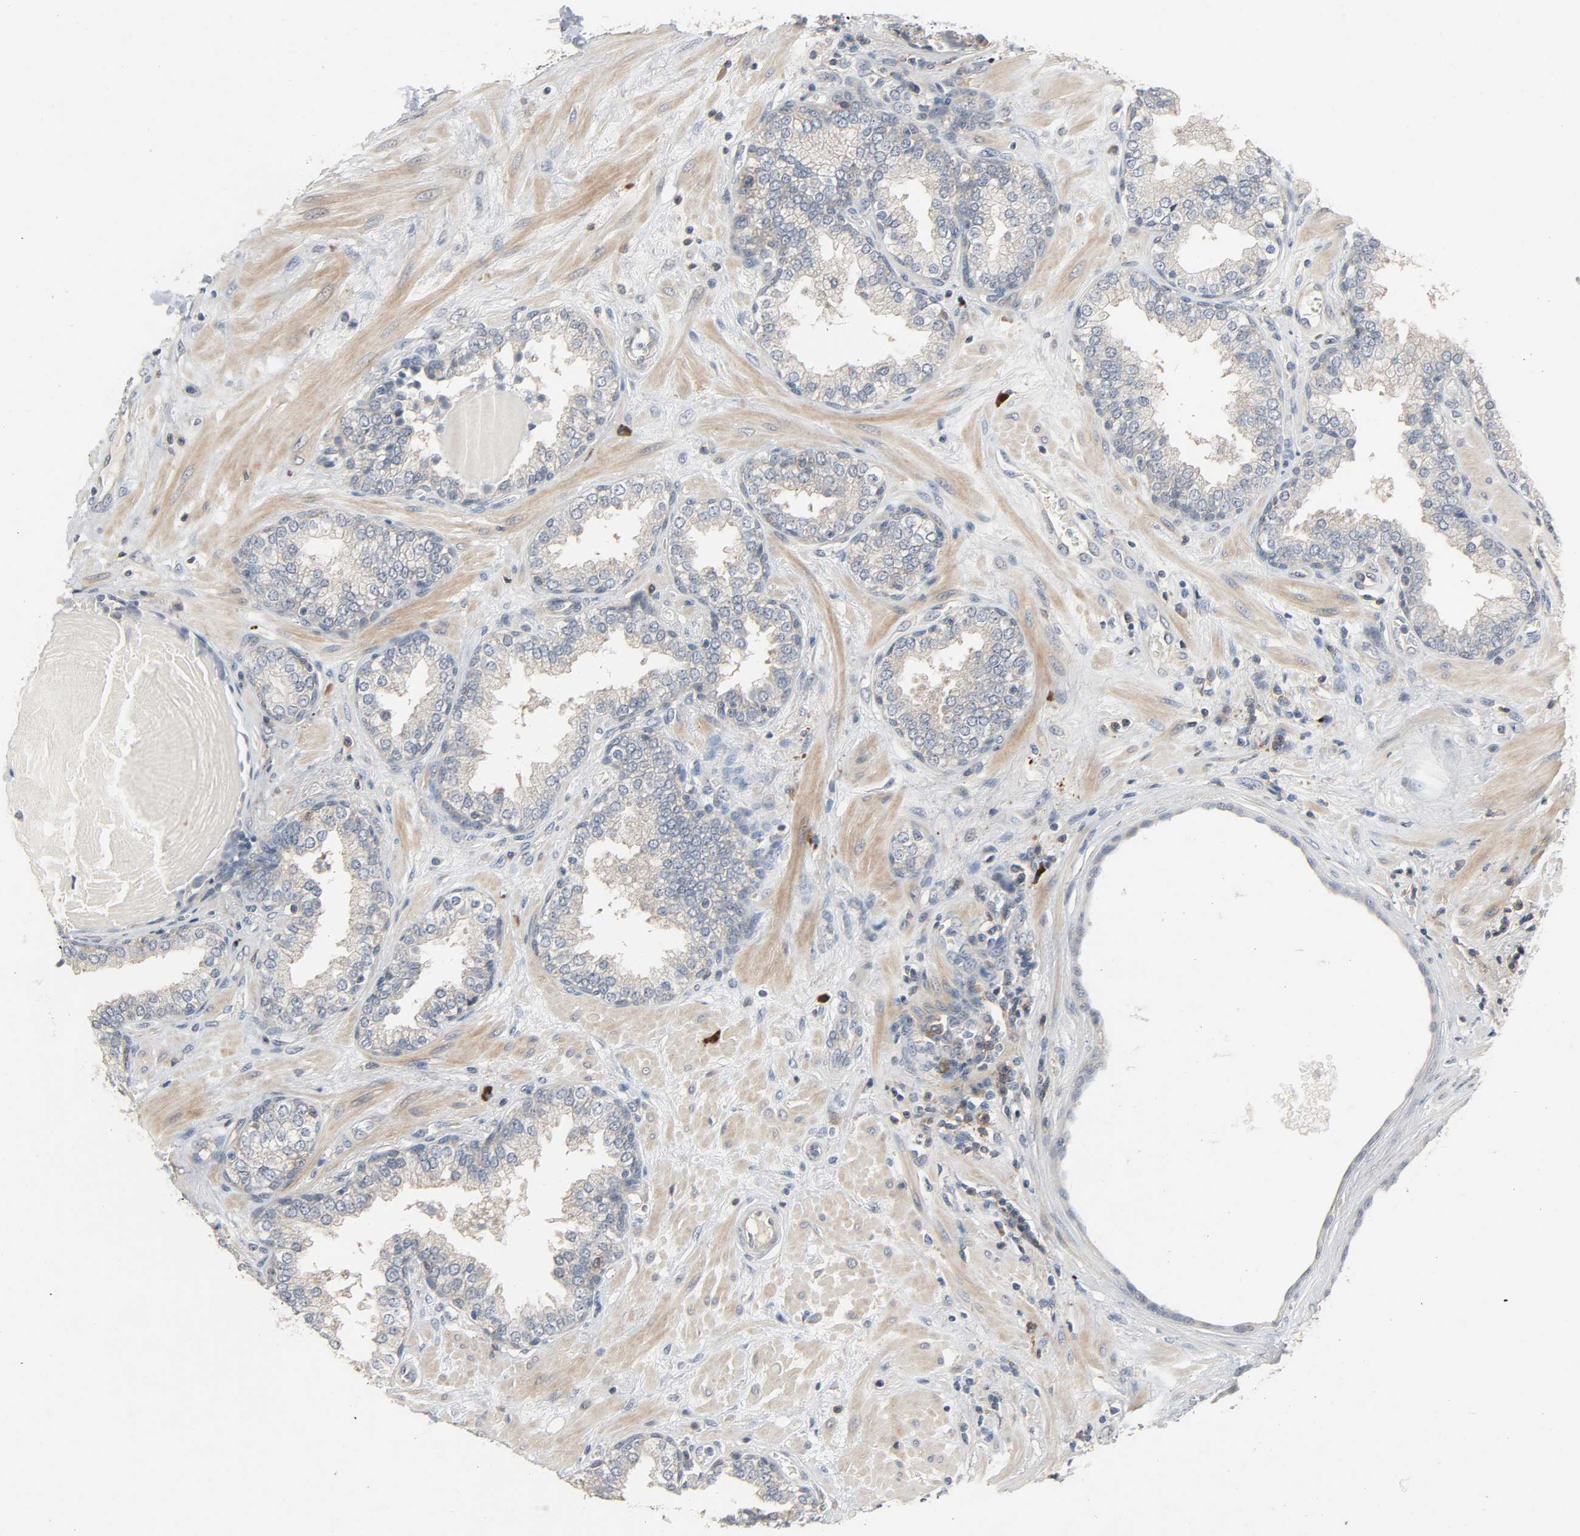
{"staining": {"intensity": "weak", "quantity": "25%-75%", "location": "cytoplasmic/membranous"}, "tissue": "prostate", "cell_type": "Glandular cells", "image_type": "normal", "snomed": [{"axis": "morphology", "description": "Normal tissue, NOS"}, {"axis": "topography", "description": "Prostate"}], "caption": "Immunohistochemical staining of benign human prostate demonstrates 25%-75% levels of weak cytoplasmic/membranous protein expression in approximately 25%-75% of glandular cells.", "gene": "CD4", "patient": {"sex": "male", "age": 51}}